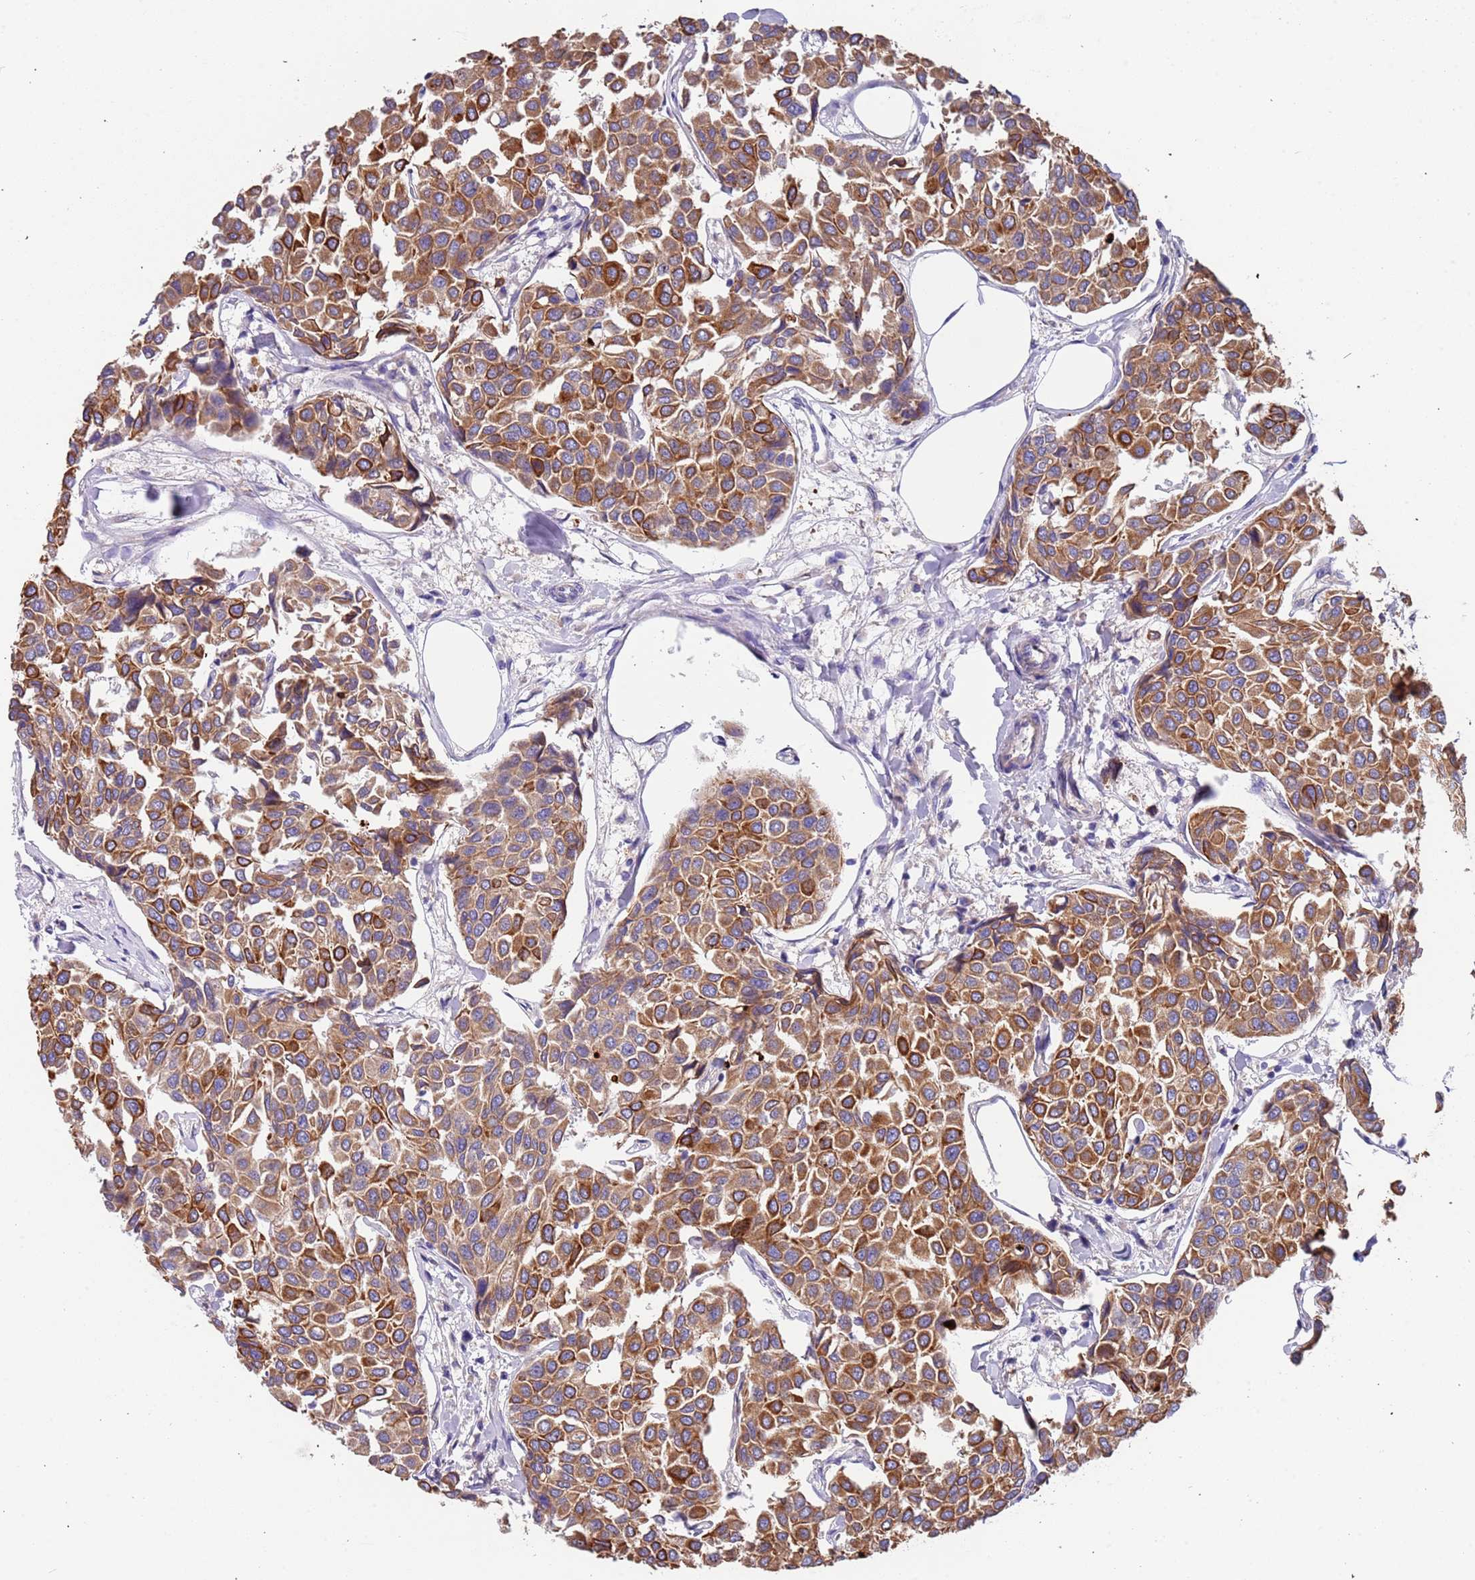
{"staining": {"intensity": "moderate", "quantity": ">75%", "location": "cytoplasmic/membranous"}, "tissue": "breast cancer", "cell_type": "Tumor cells", "image_type": "cancer", "snomed": [{"axis": "morphology", "description": "Duct carcinoma"}, {"axis": "topography", "description": "Breast"}], "caption": "IHC staining of breast cancer (infiltrating ductal carcinoma), which reveals medium levels of moderate cytoplasmic/membranous staining in about >75% of tumor cells indicating moderate cytoplasmic/membranous protein positivity. The staining was performed using DAB (3,3'-diaminobenzidine) (brown) for protein detection and nuclei were counterstained in hematoxylin (blue).", "gene": "LAMB4", "patient": {"sex": "female", "age": 55}}